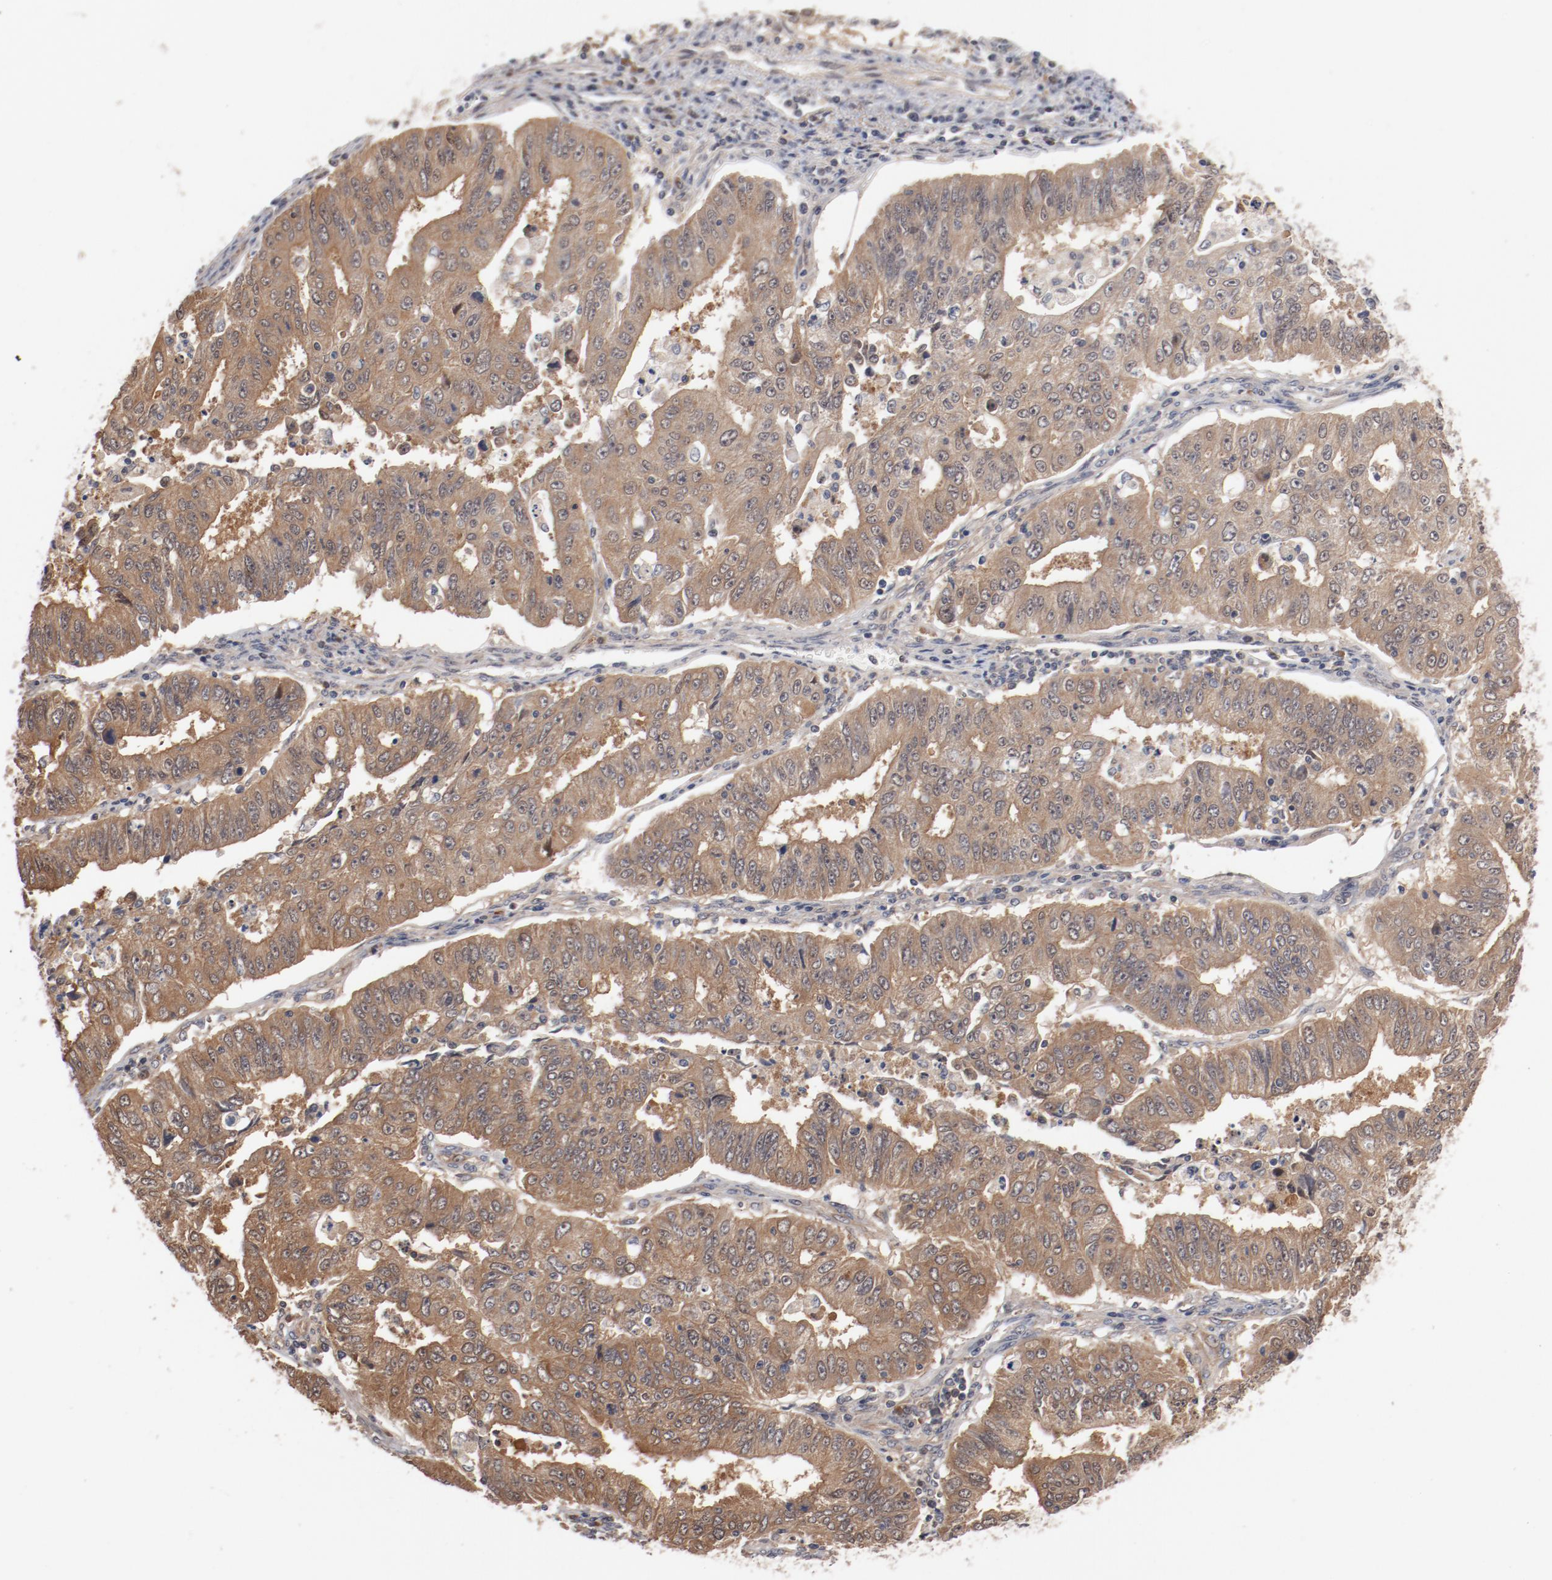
{"staining": {"intensity": "moderate", "quantity": ">75%", "location": "cytoplasmic/membranous"}, "tissue": "endometrial cancer", "cell_type": "Tumor cells", "image_type": "cancer", "snomed": [{"axis": "morphology", "description": "Adenocarcinoma, NOS"}, {"axis": "topography", "description": "Endometrium"}], "caption": "This is a histology image of immunohistochemistry staining of endometrial cancer (adenocarcinoma), which shows moderate staining in the cytoplasmic/membranous of tumor cells.", "gene": "PITPNM2", "patient": {"sex": "female", "age": 42}}